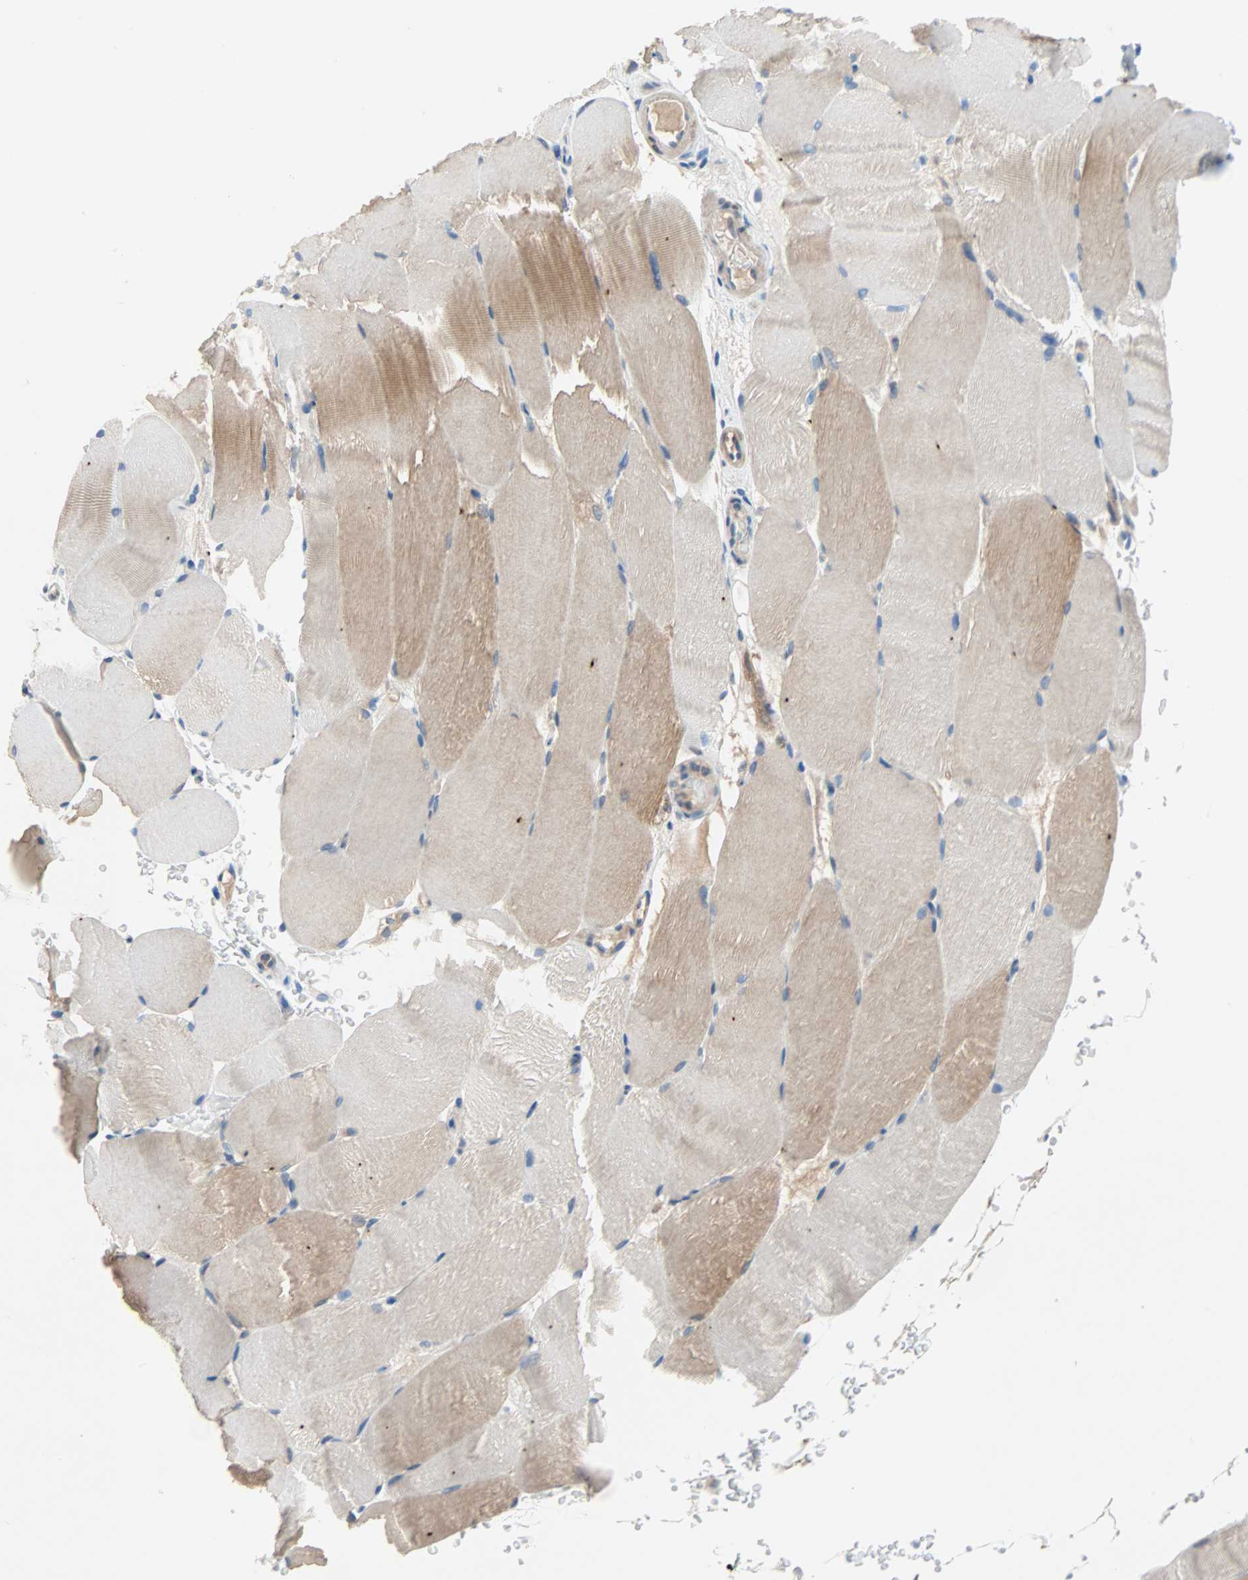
{"staining": {"intensity": "weak", "quantity": "25%-75%", "location": "cytoplasmic/membranous"}, "tissue": "skeletal muscle", "cell_type": "Myocytes", "image_type": "normal", "snomed": [{"axis": "morphology", "description": "Normal tissue, NOS"}, {"axis": "topography", "description": "Skeletal muscle"}, {"axis": "topography", "description": "Parathyroid gland"}], "caption": "The histopathology image shows a brown stain indicating the presence of a protein in the cytoplasmic/membranous of myocytes in skeletal muscle. (DAB (3,3'-diaminobenzidine) = brown stain, brightfield microscopy at high magnification).", "gene": "TNFRSF12A", "patient": {"sex": "female", "age": 37}}